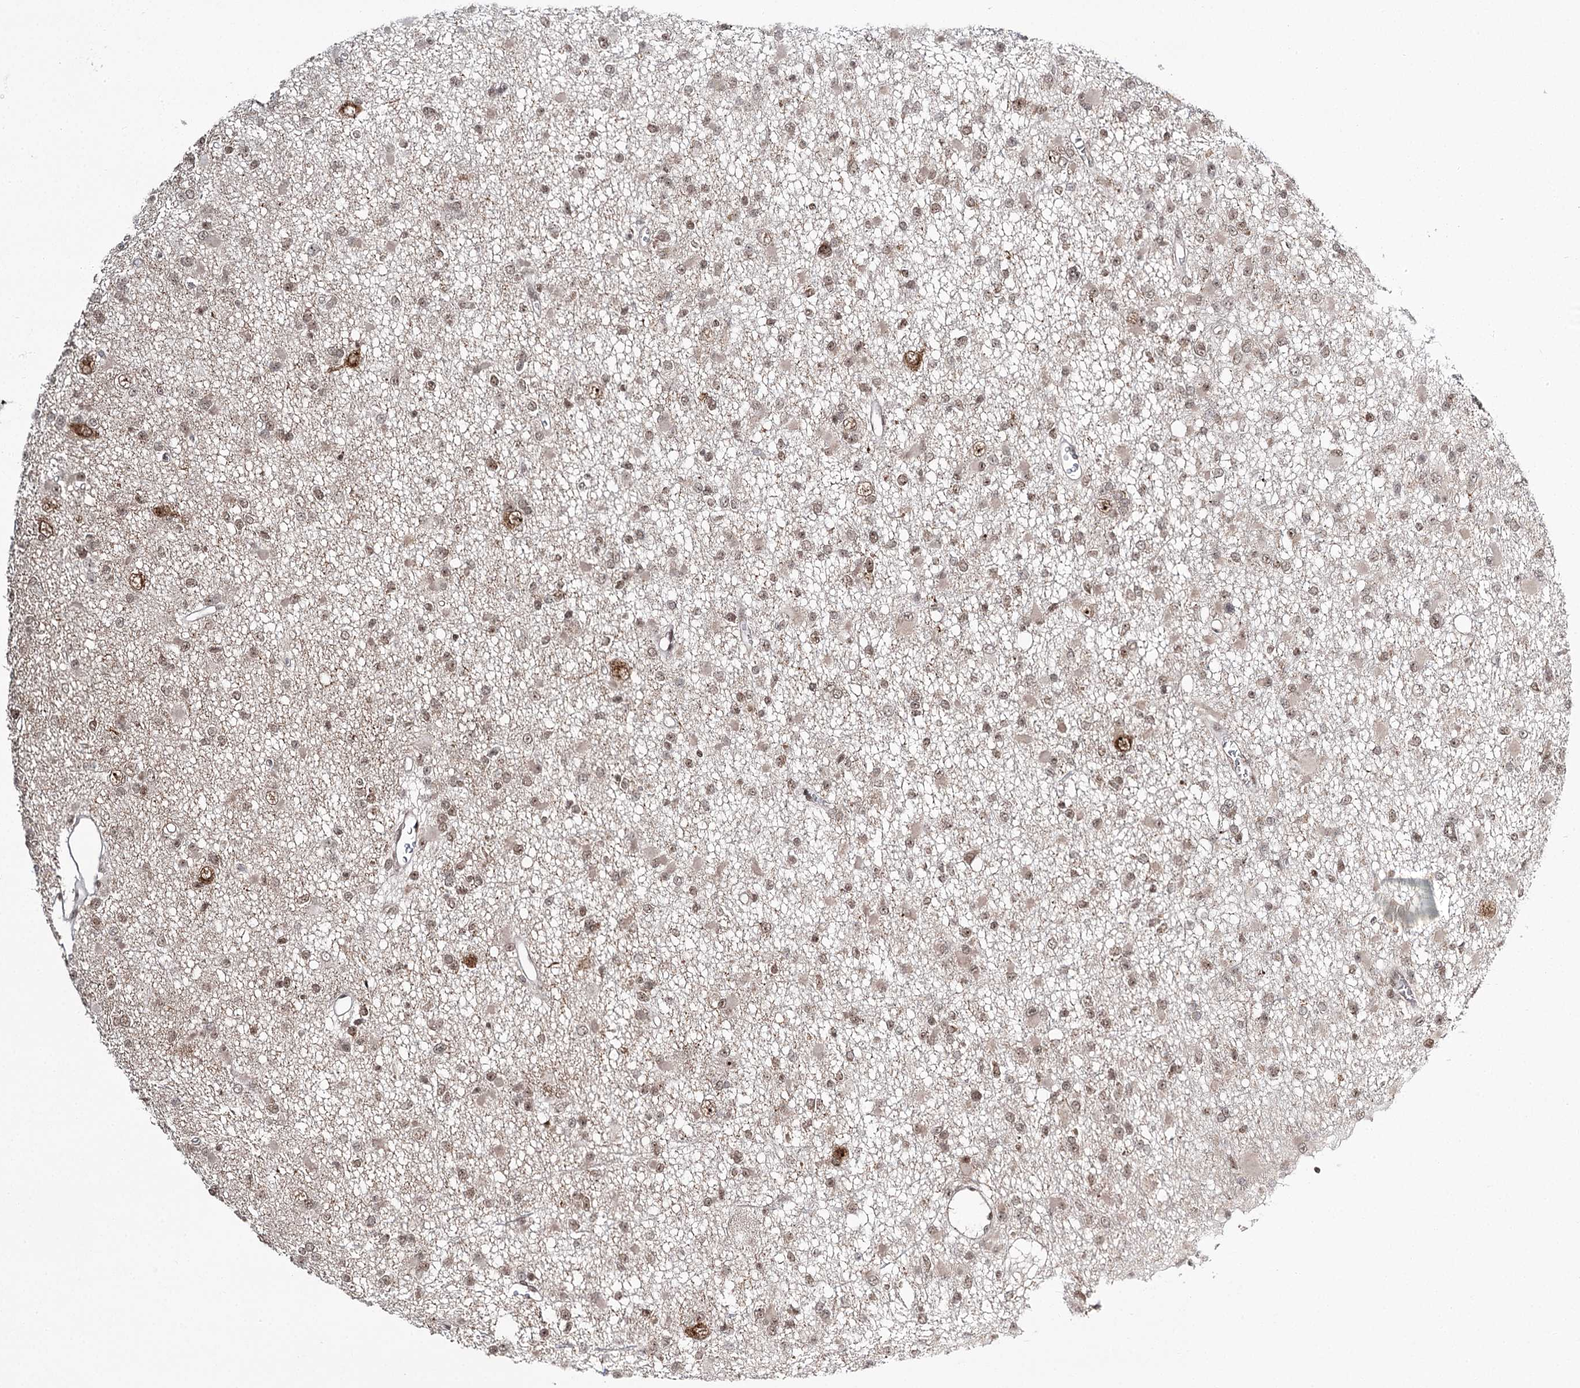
{"staining": {"intensity": "weak", "quantity": "25%-75%", "location": "nuclear"}, "tissue": "glioma", "cell_type": "Tumor cells", "image_type": "cancer", "snomed": [{"axis": "morphology", "description": "Glioma, malignant, Low grade"}, {"axis": "topography", "description": "Brain"}], "caption": "A low amount of weak nuclear expression is identified in approximately 25%-75% of tumor cells in glioma tissue.", "gene": "ERCC3", "patient": {"sex": "female", "age": 22}}